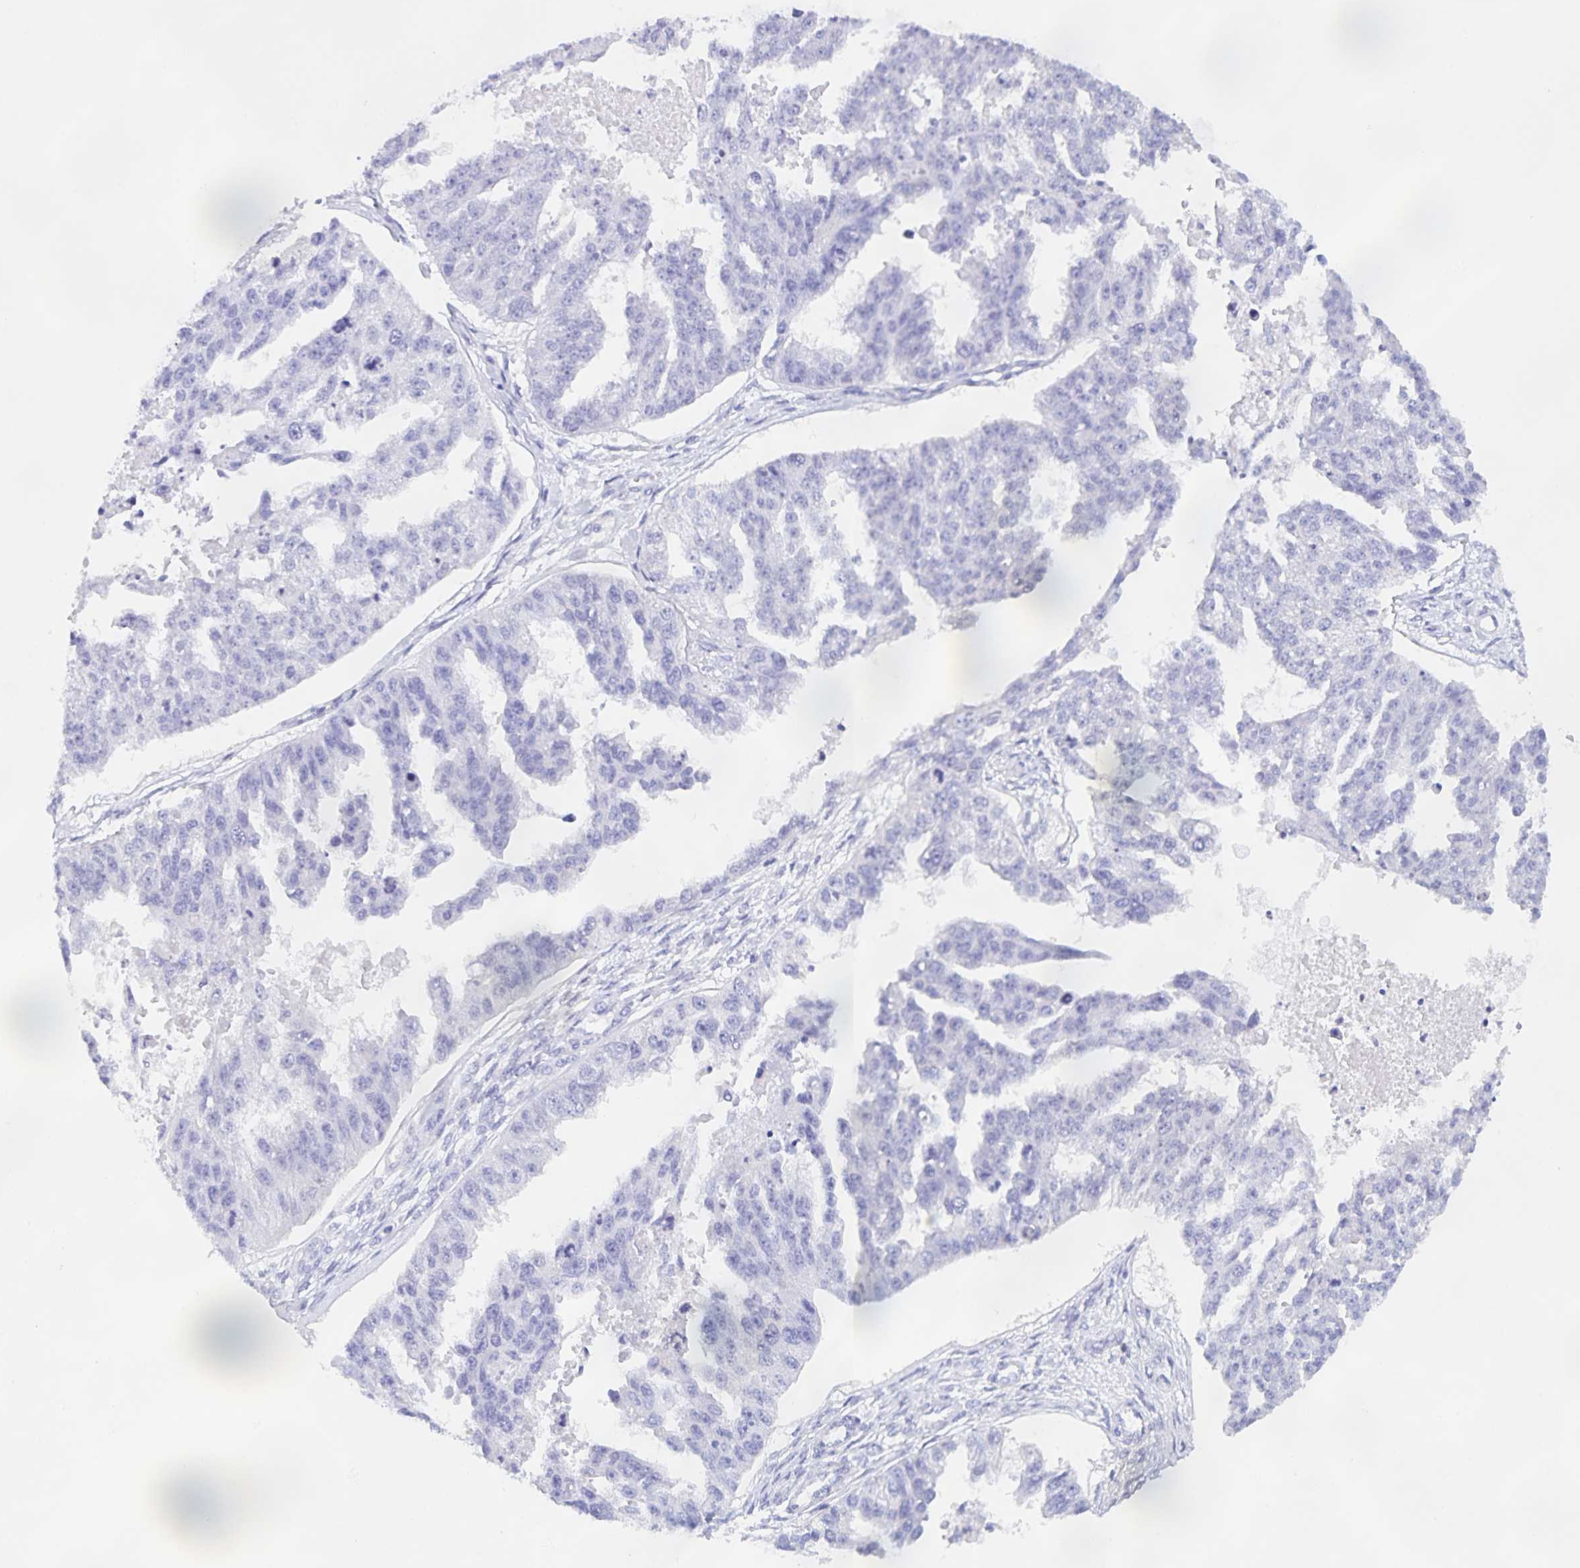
{"staining": {"intensity": "negative", "quantity": "none", "location": "none"}, "tissue": "ovarian cancer", "cell_type": "Tumor cells", "image_type": "cancer", "snomed": [{"axis": "morphology", "description": "Cystadenocarcinoma, serous, NOS"}, {"axis": "topography", "description": "Ovary"}], "caption": "IHC micrograph of neoplastic tissue: human ovarian cancer stained with DAB (3,3'-diaminobenzidine) displays no significant protein staining in tumor cells.", "gene": "TGIF2LX", "patient": {"sex": "female", "age": 58}}